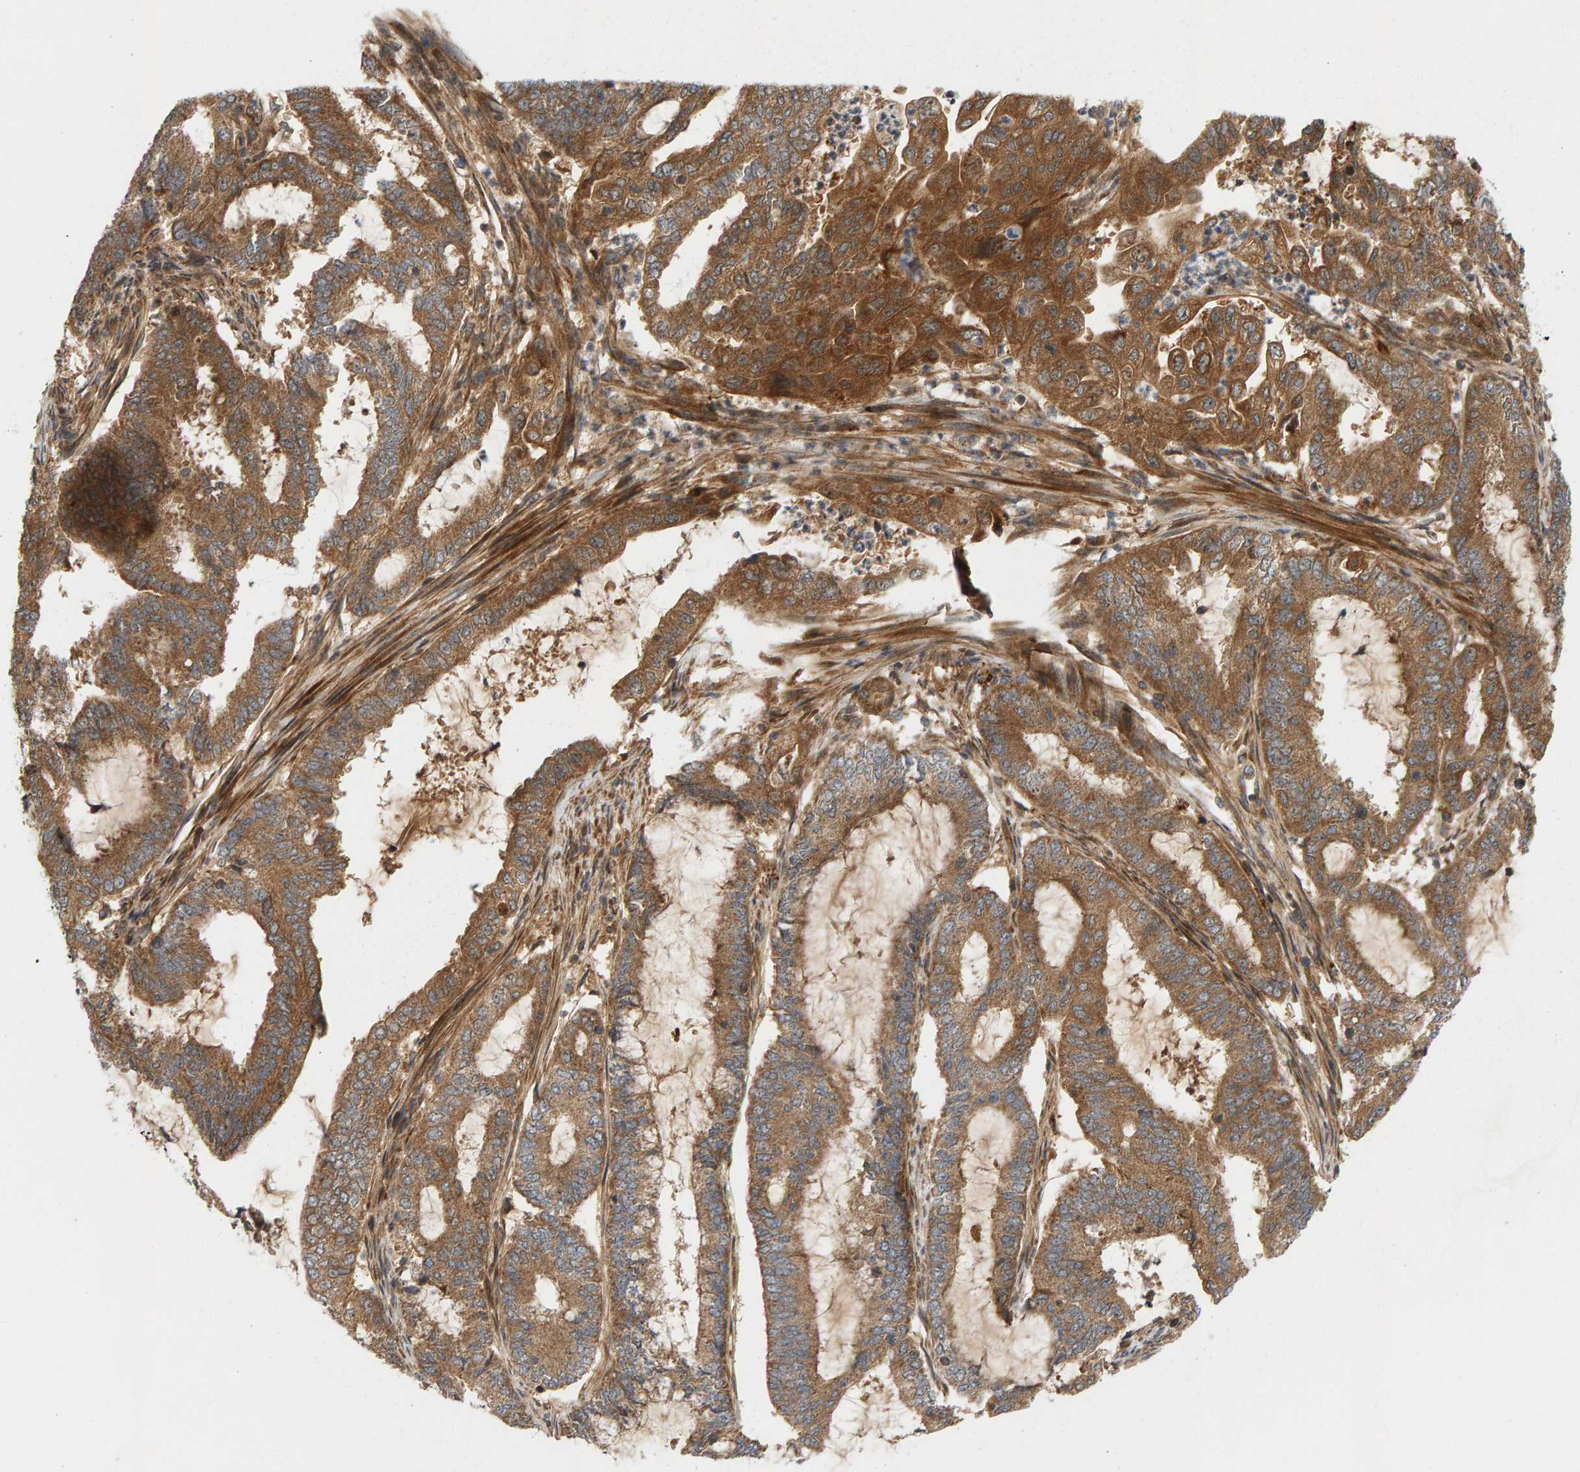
{"staining": {"intensity": "moderate", "quantity": ">75%", "location": "cytoplasmic/membranous"}, "tissue": "endometrial cancer", "cell_type": "Tumor cells", "image_type": "cancer", "snomed": [{"axis": "morphology", "description": "Adenocarcinoma, NOS"}, {"axis": "topography", "description": "Endometrium"}], "caption": "Endometrial adenocarcinoma stained with a brown dye reveals moderate cytoplasmic/membranous positive staining in about >75% of tumor cells.", "gene": "BAHCC1", "patient": {"sex": "female", "age": 51}}